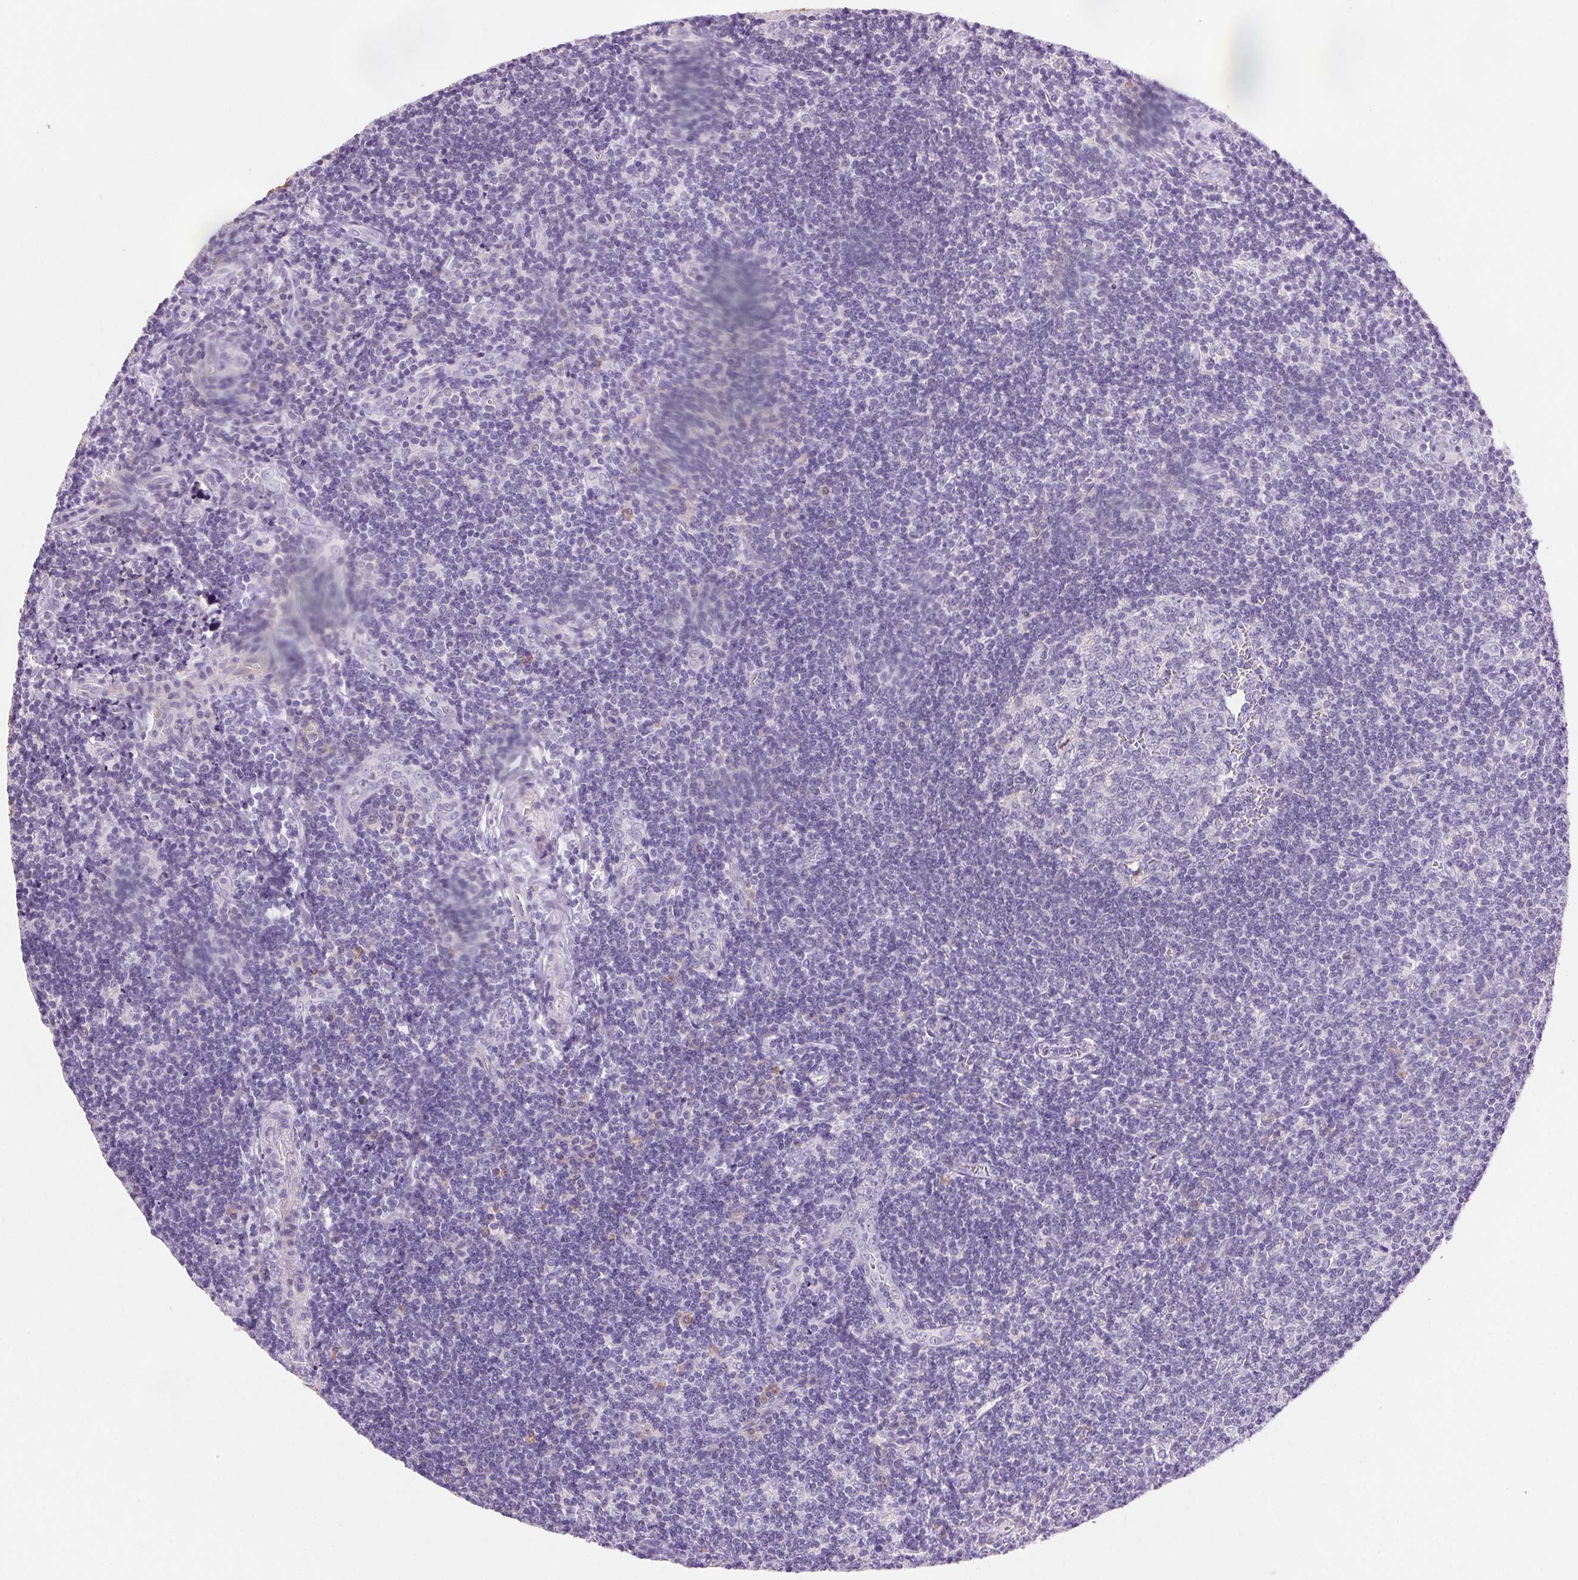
{"staining": {"intensity": "negative", "quantity": "none", "location": "none"}, "tissue": "tonsil", "cell_type": "Germinal center cells", "image_type": "normal", "snomed": [{"axis": "morphology", "description": "Normal tissue, NOS"}, {"axis": "morphology", "description": "Inflammation, NOS"}, {"axis": "topography", "description": "Tonsil"}], "caption": "Human tonsil stained for a protein using IHC shows no positivity in germinal center cells.", "gene": "ARHGAP11B", "patient": {"sex": "female", "age": 31}}